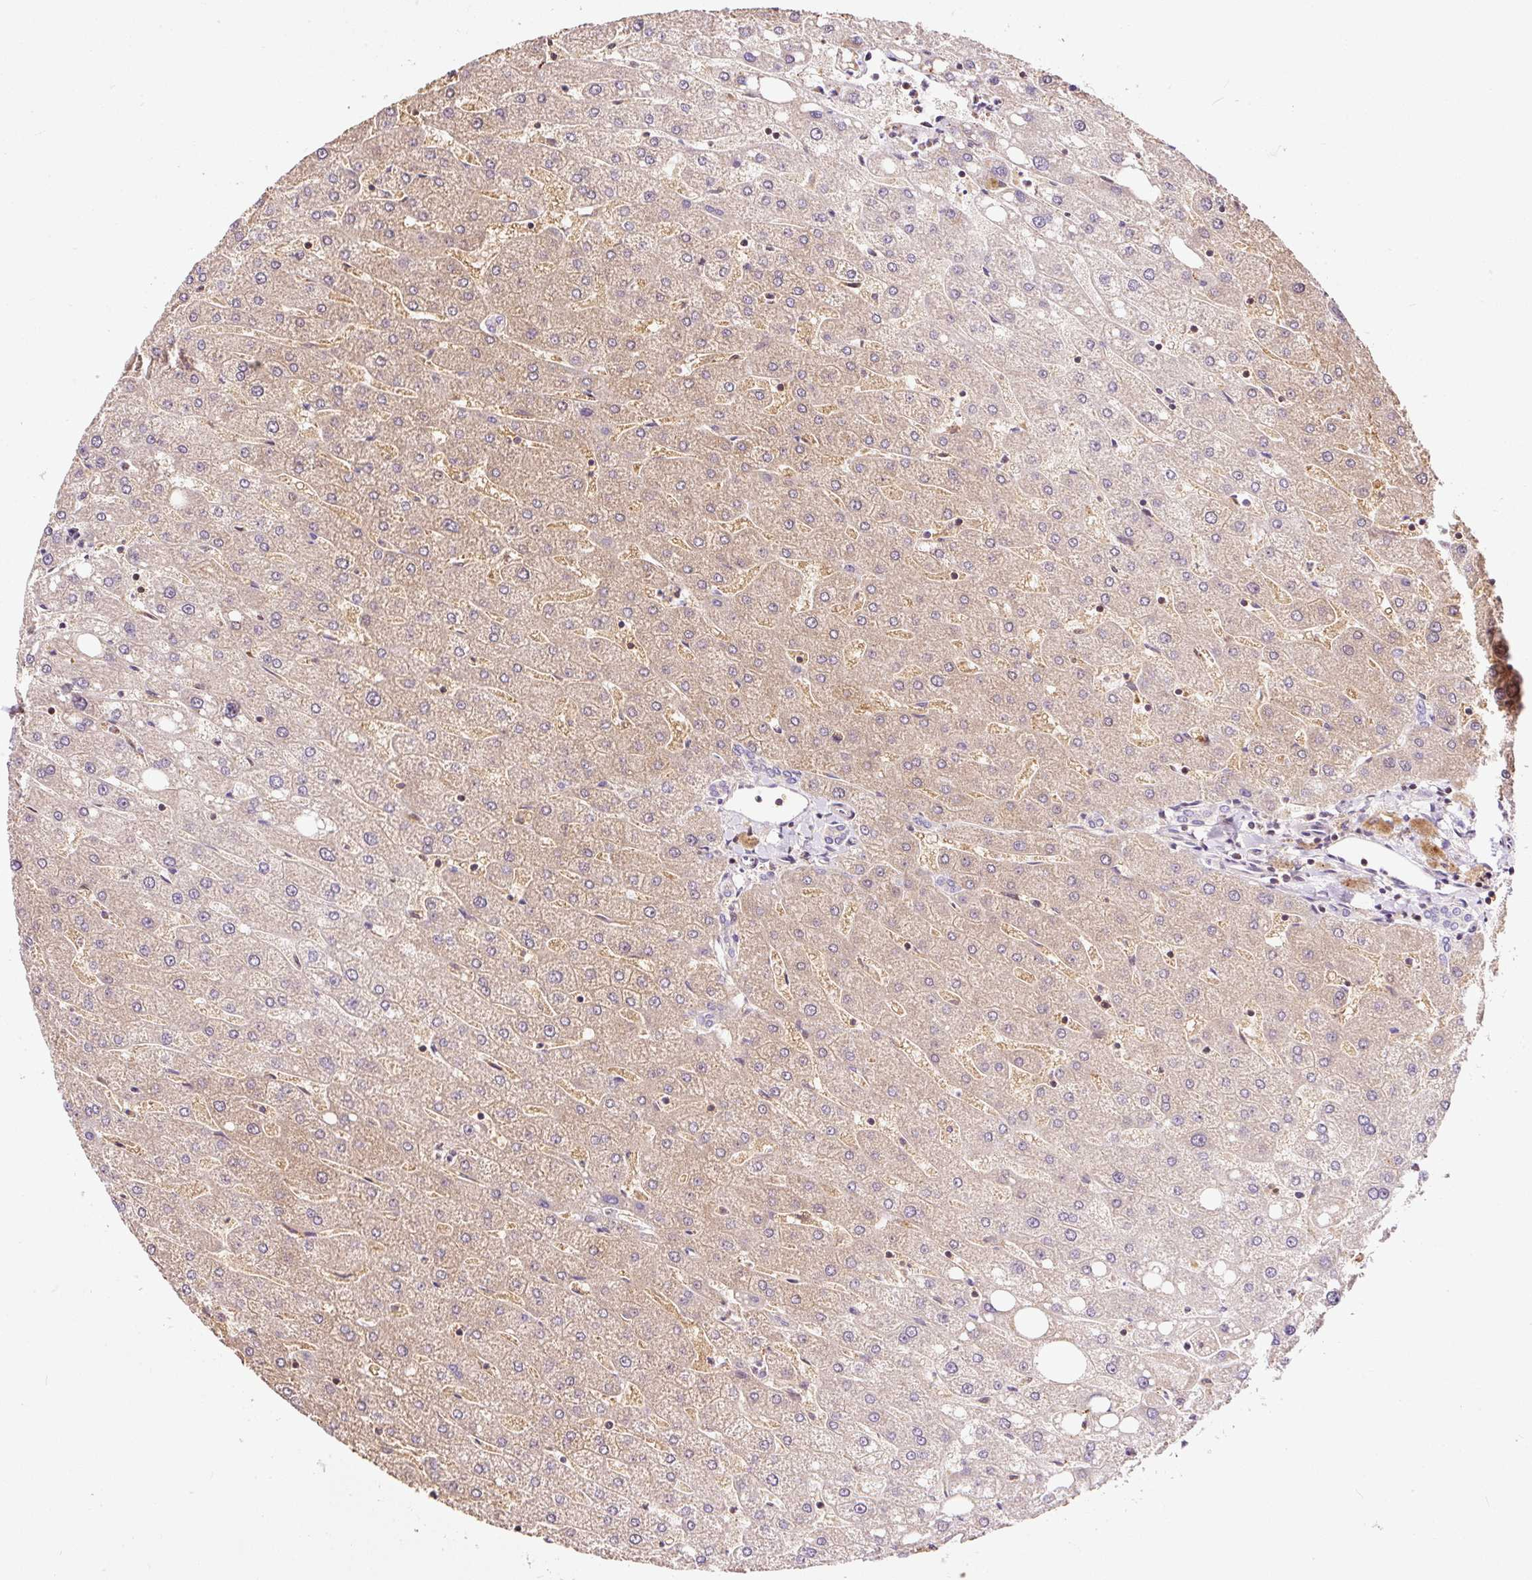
{"staining": {"intensity": "negative", "quantity": "none", "location": "none"}, "tissue": "liver", "cell_type": "Cholangiocytes", "image_type": "normal", "snomed": [{"axis": "morphology", "description": "Normal tissue, NOS"}, {"axis": "topography", "description": "Liver"}], "caption": "This is a image of IHC staining of benign liver, which shows no positivity in cholangiocytes. (DAB (3,3'-diaminobenzidine) IHC visualized using brightfield microscopy, high magnification).", "gene": "BOLA3", "patient": {"sex": "male", "age": 67}}